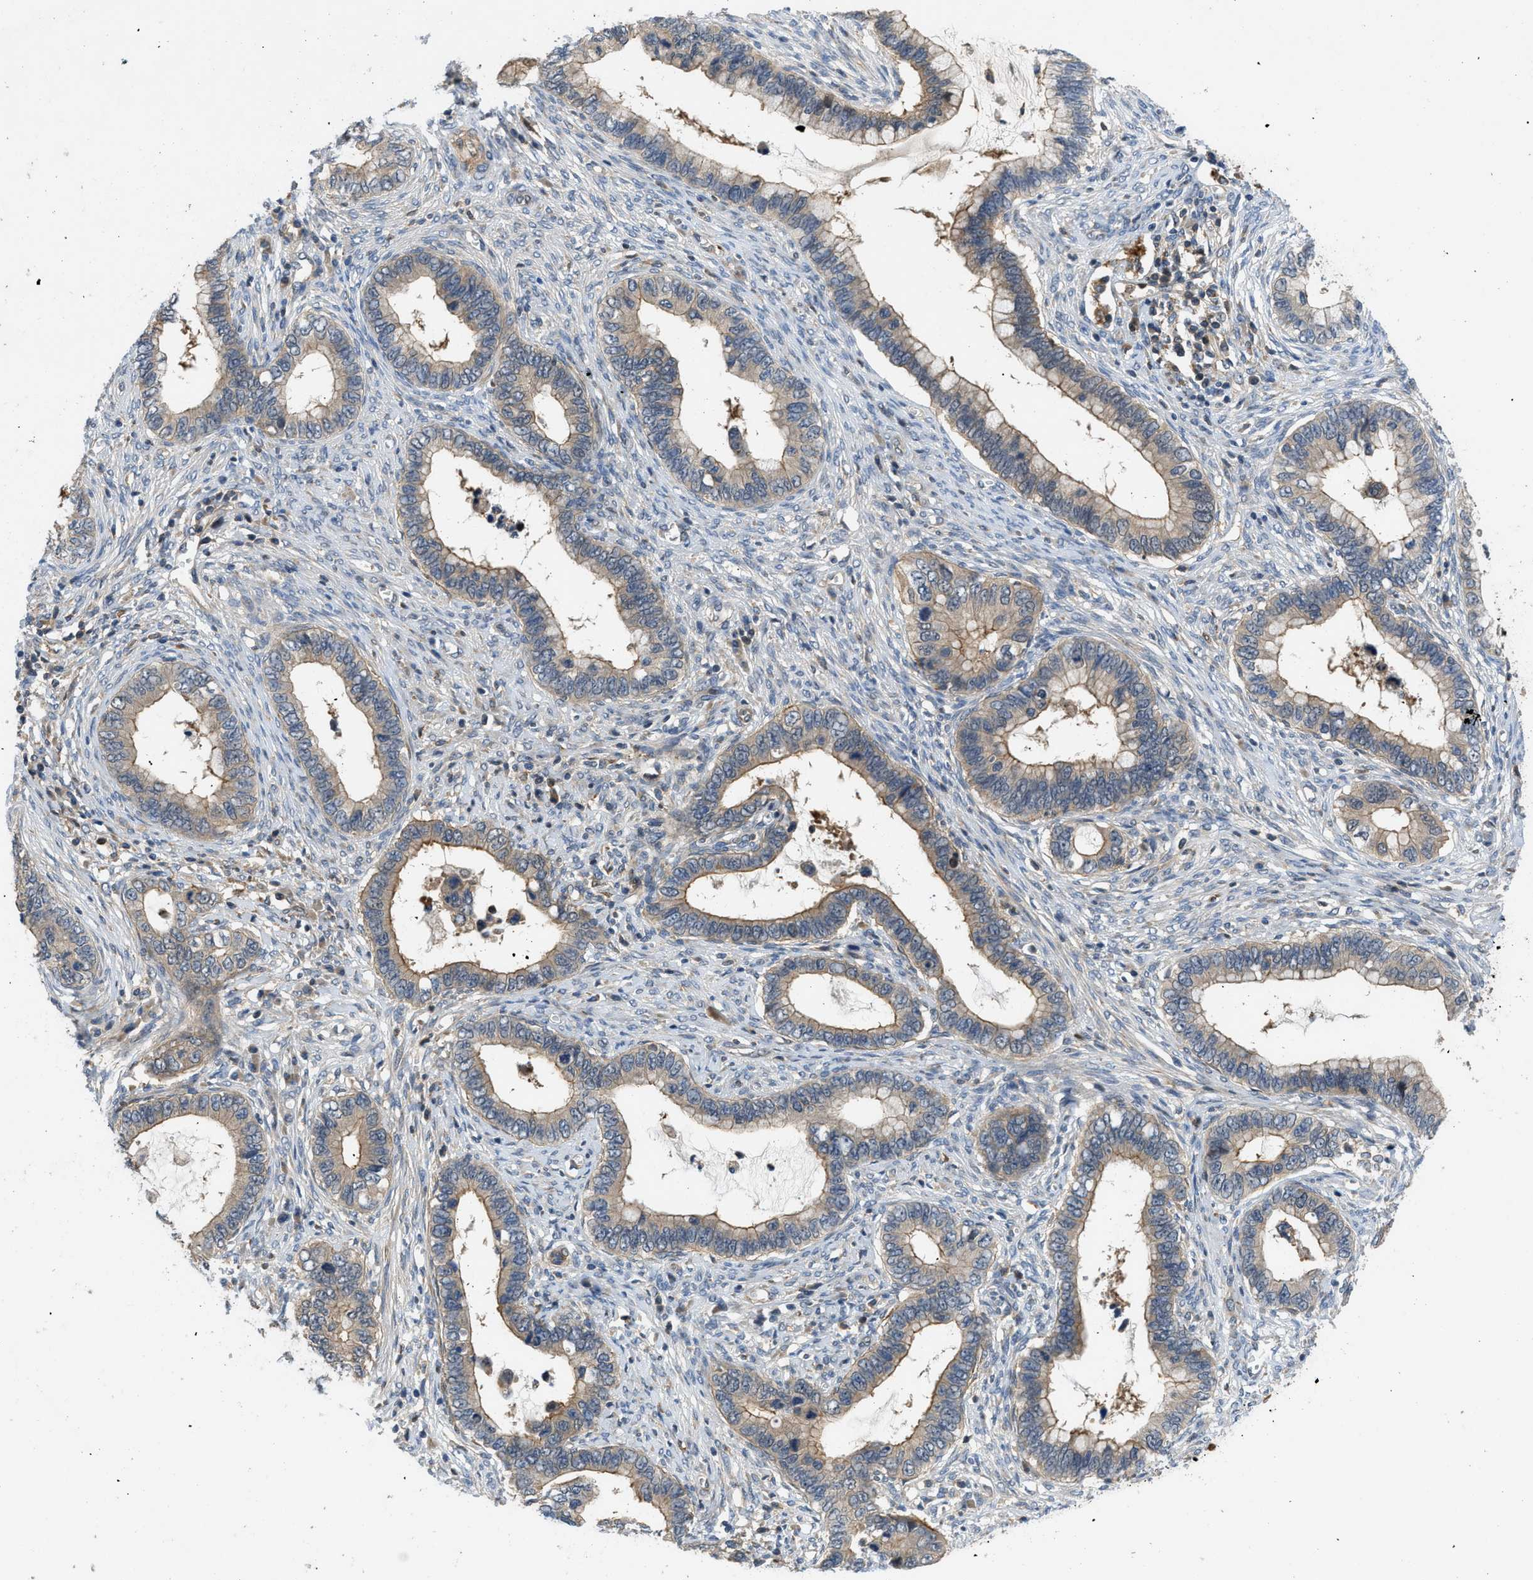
{"staining": {"intensity": "weak", "quantity": "25%-75%", "location": "cytoplasmic/membranous"}, "tissue": "cervical cancer", "cell_type": "Tumor cells", "image_type": "cancer", "snomed": [{"axis": "morphology", "description": "Adenocarcinoma, NOS"}, {"axis": "topography", "description": "Cervix"}], "caption": "Adenocarcinoma (cervical) tissue demonstrates weak cytoplasmic/membranous positivity in about 25%-75% of tumor cells, visualized by immunohistochemistry.", "gene": "GPR31", "patient": {"sex": "female", "age": 44}}